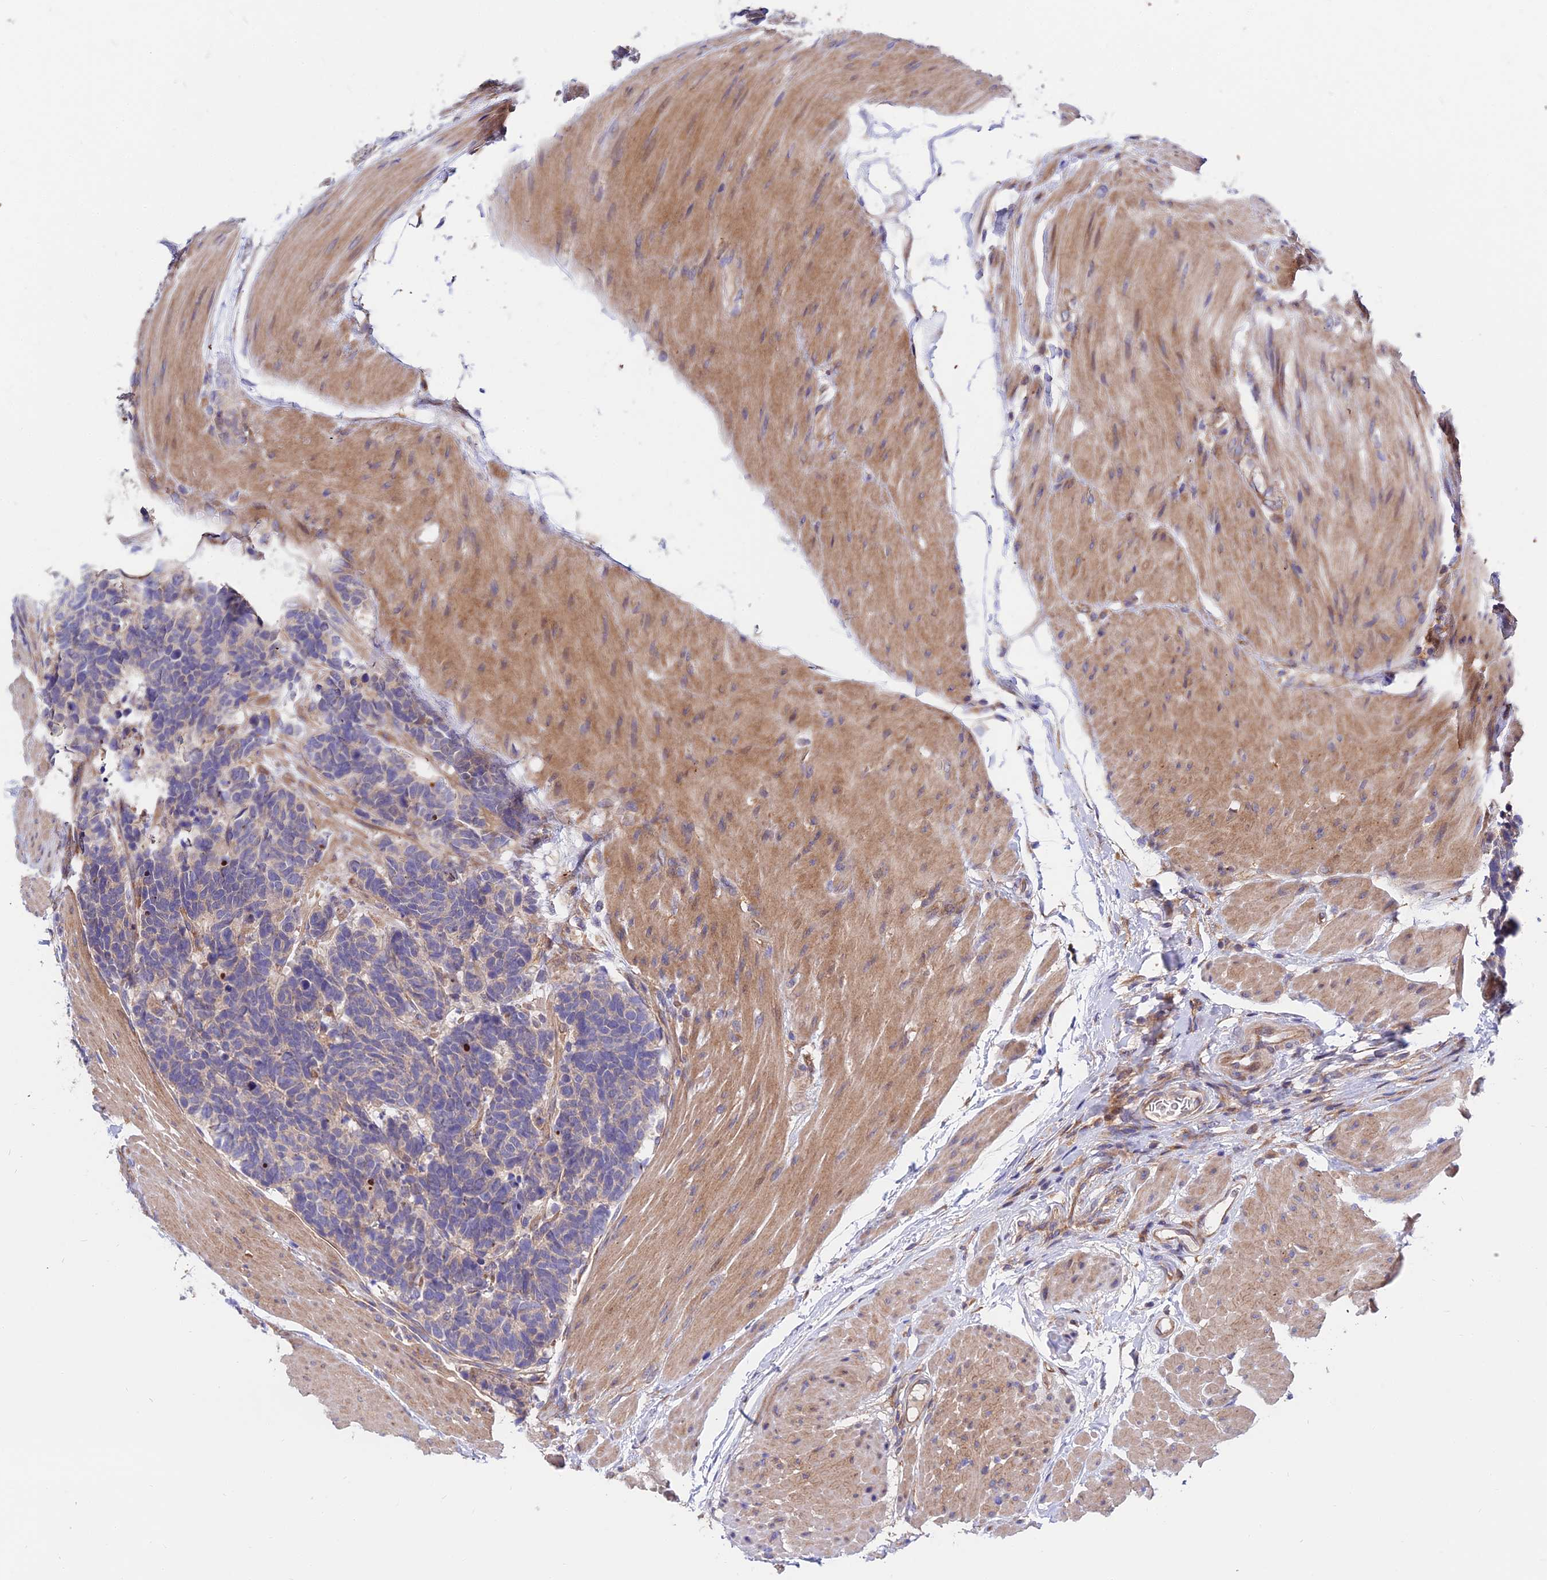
{"staining": {"intensity": "weak", "quantity": "<25%", "location": "cytoplasmic/membranous"}, "tissue": "carcinoid", "cell_type": "Tumor cells", "image_type": "cancer", "snomed": [{"axis": "morphology", "description": "Carcinoma, NOS"}, {"axis": "morphology", "description": "Carcinoid, malignant, NOS"}, {"axis": "topography", "description": "Urinary bladder"}], "caption": "Carcinoid was stained to show a protein in brown. There is no significant positivity in tumor cells. (DAB immunohistochemistry visualized using brightfield microscopy, high magnification).", "gene": "CDC37L1", "patient": {"sex": "male", "age": 57}}